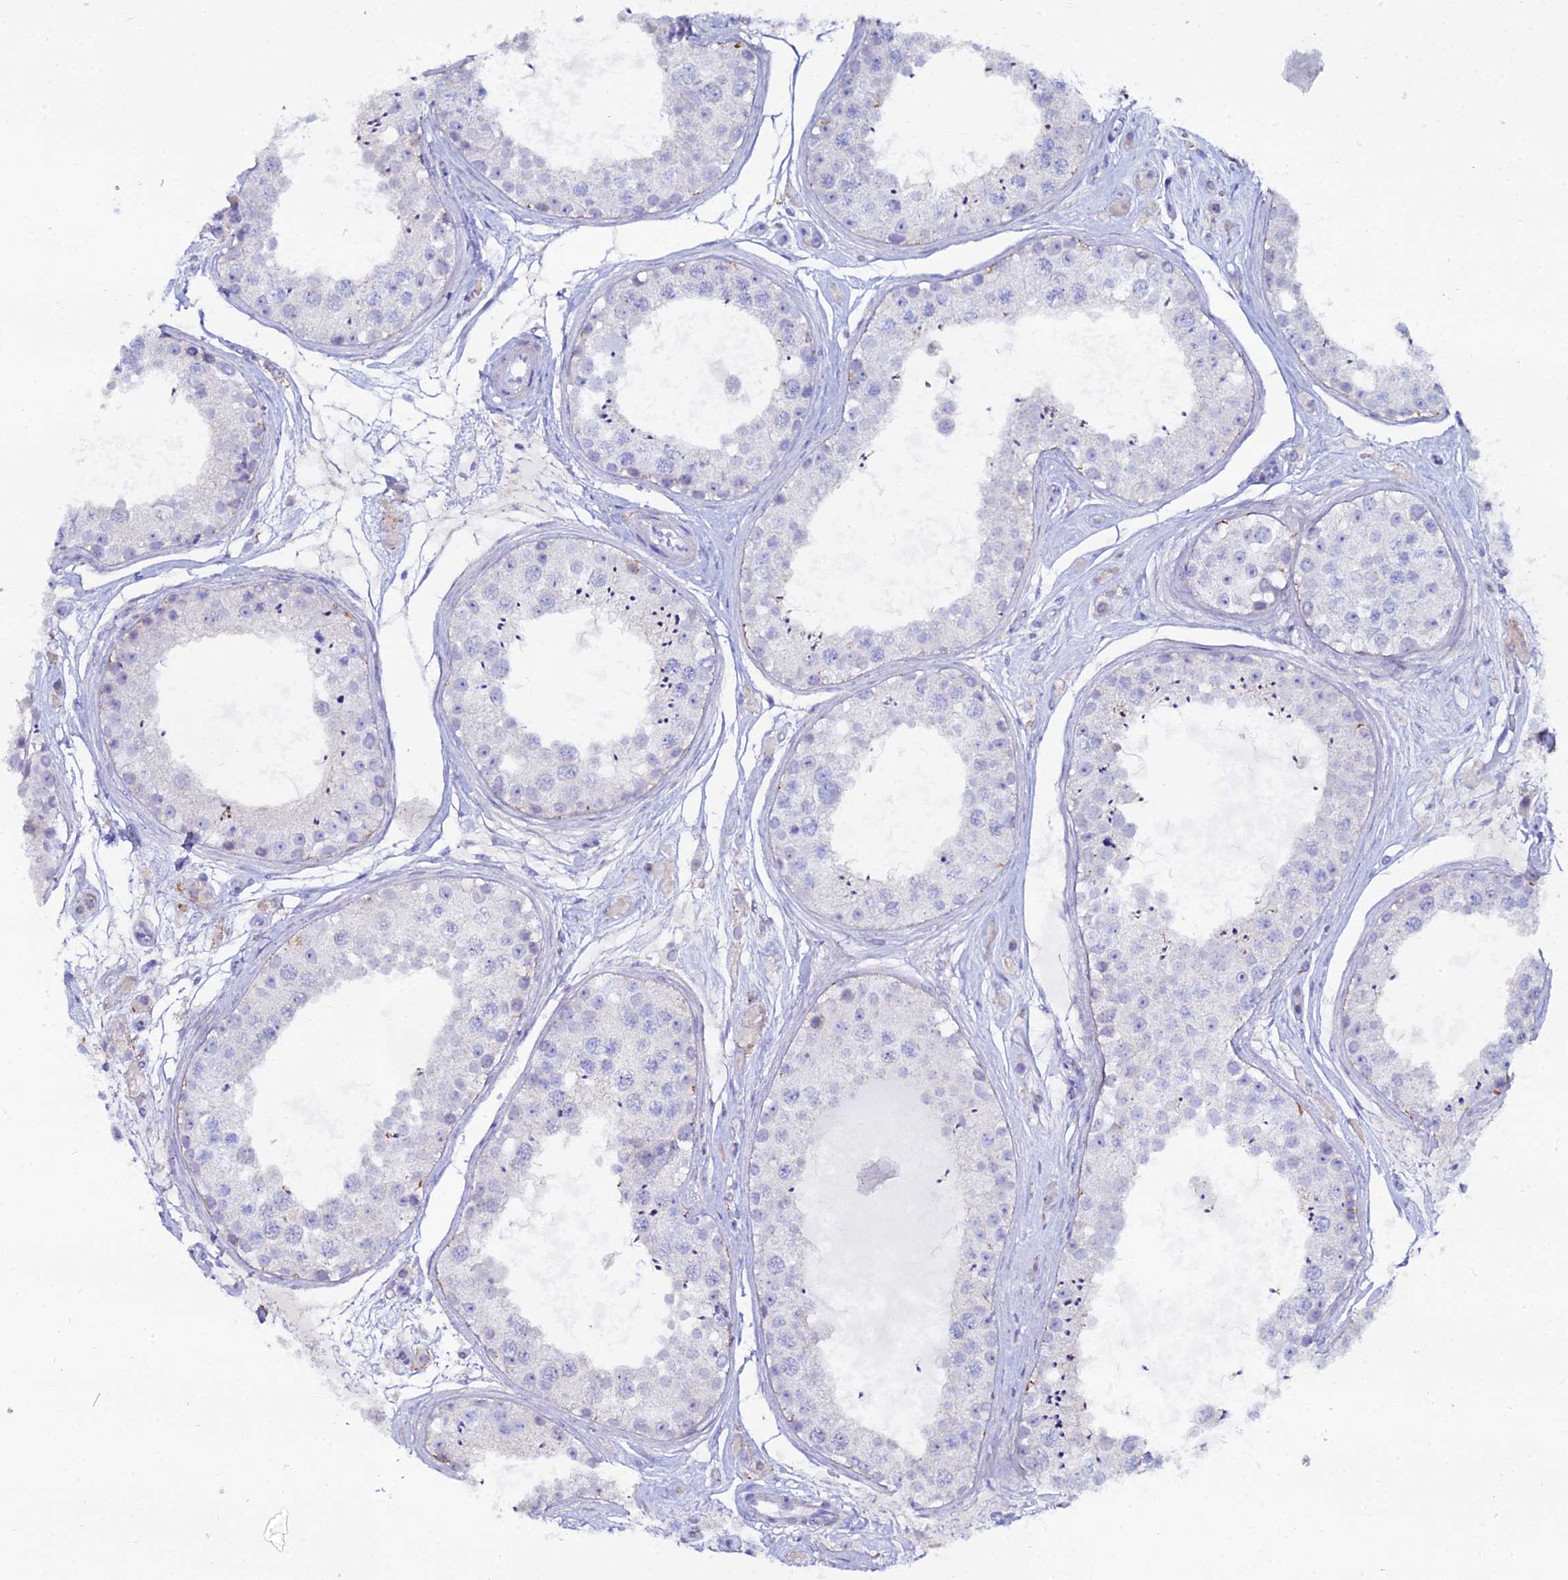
{"staining": {"intensity": "negative", "quantity": "none", "location": "none"}, "tissue": "testis", "cell_type": "Cells in seminiferous ducts", "image_type": "normal", "snomed": [{"axis": "morphology", "description": "Normal tissue, NOS"}, {"axis": "topography", "description": "Testis"}], "caption": "Cells in seminiferous ducts show no significant protein staining in normal testis. (Stains: DAB (3,3'-diaminobenzidine) immunohistochemistry (IHC) with hematoxylin counter stain, Microscopy: brightfield microscopy at high magnification).", "gene": "DHX34", "patient": {"sex": "male", "age": 25}}